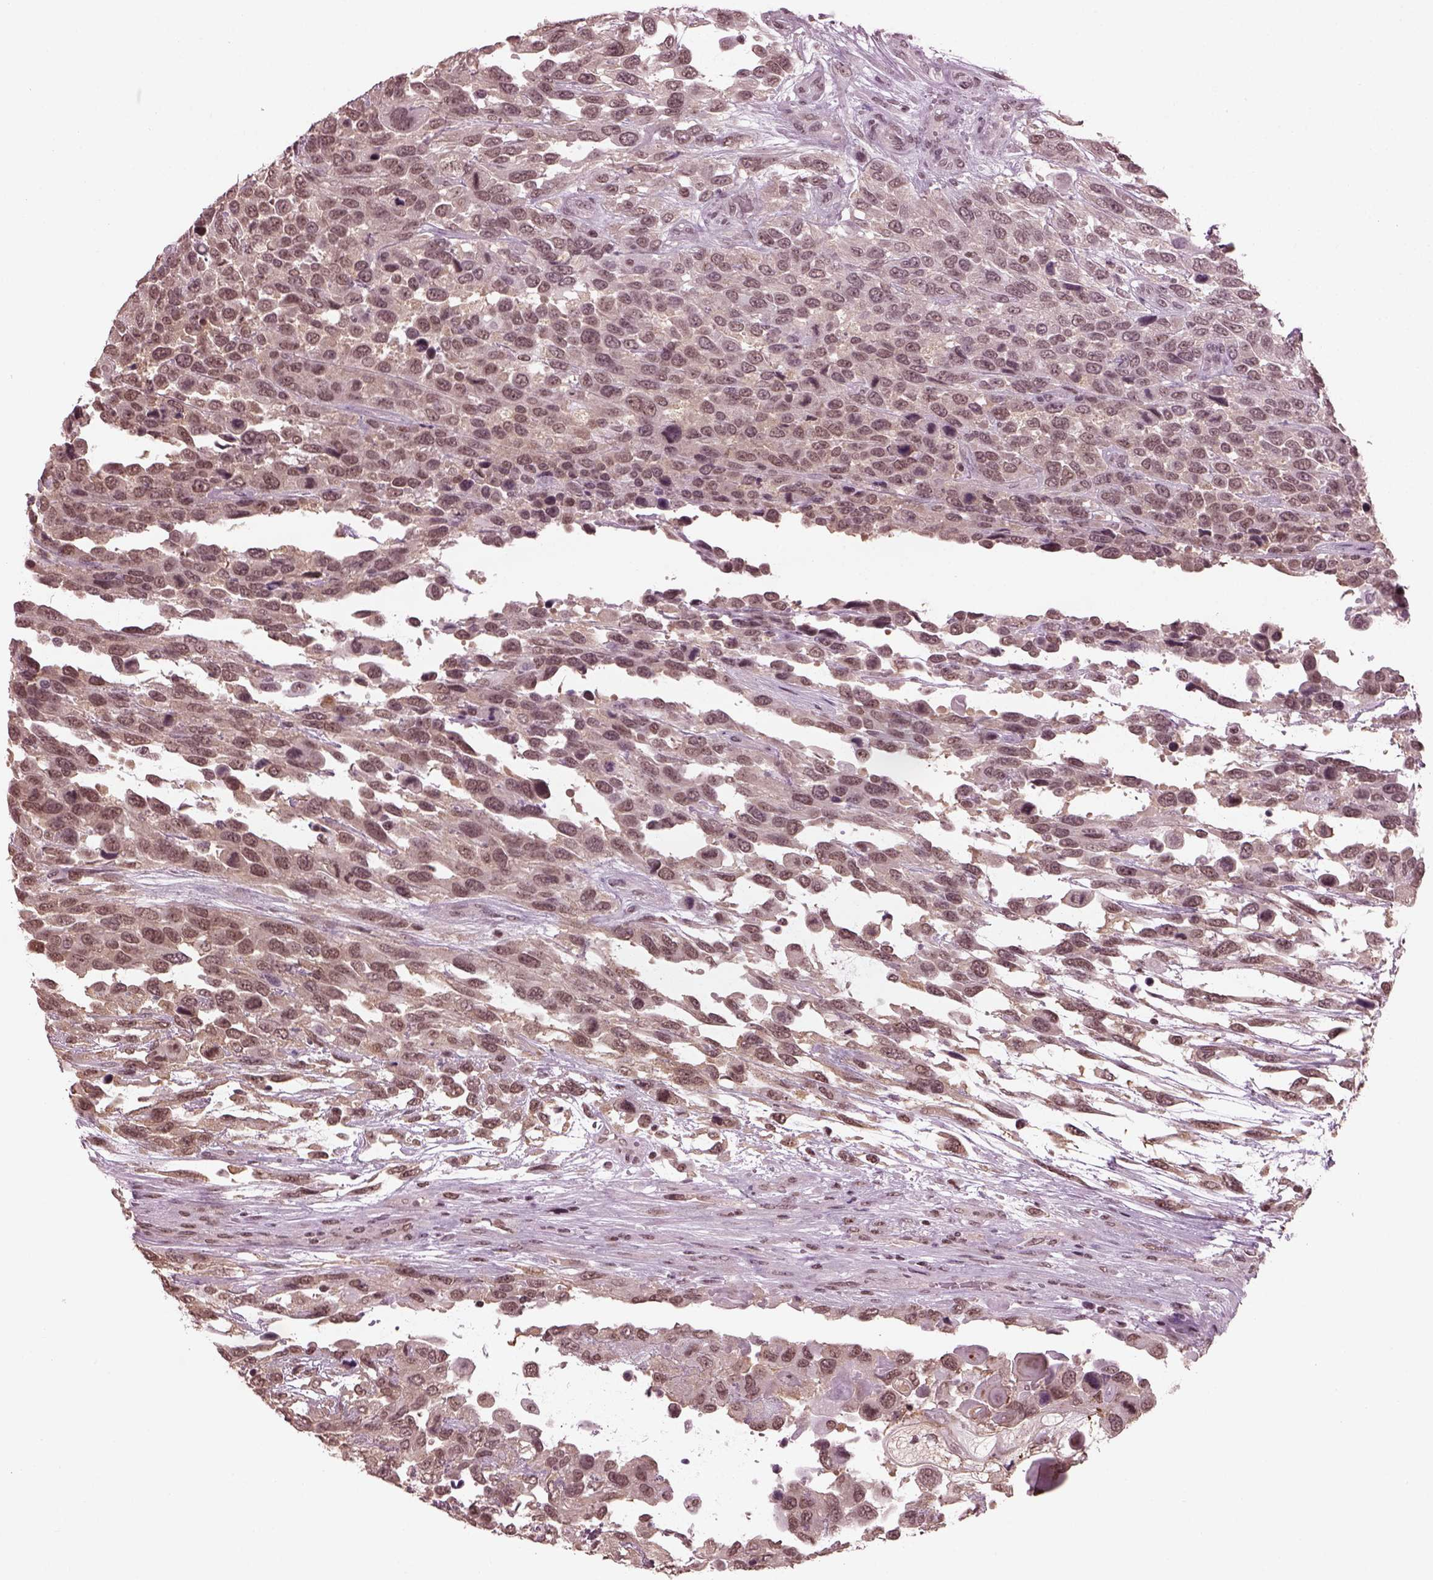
{"staining": {"intensity": "weak", "quantity": ">75%", "location": "cytoplasmic/membranous"}, "tissue": "urothelial cancer", "cell_type": "Tumor cells", "image_type": "cancer", "snomed": [{"axis": "morphology", "description": "Urothelial carcinoma, High grade"}, {"axis": "topography", "description": "Urinary bladder"}], "caption": "Protein expression by immunohistochemistry (IHC) reveals weak cytoplasmic/membranous staining in approximately >75% of tumor cells in urothelial cancer. (brown staining indicates protein expression, while blue staining denotes nuclei).", "gene": "RUVBL2", "patient": {"sex": "female", "age": 70}}